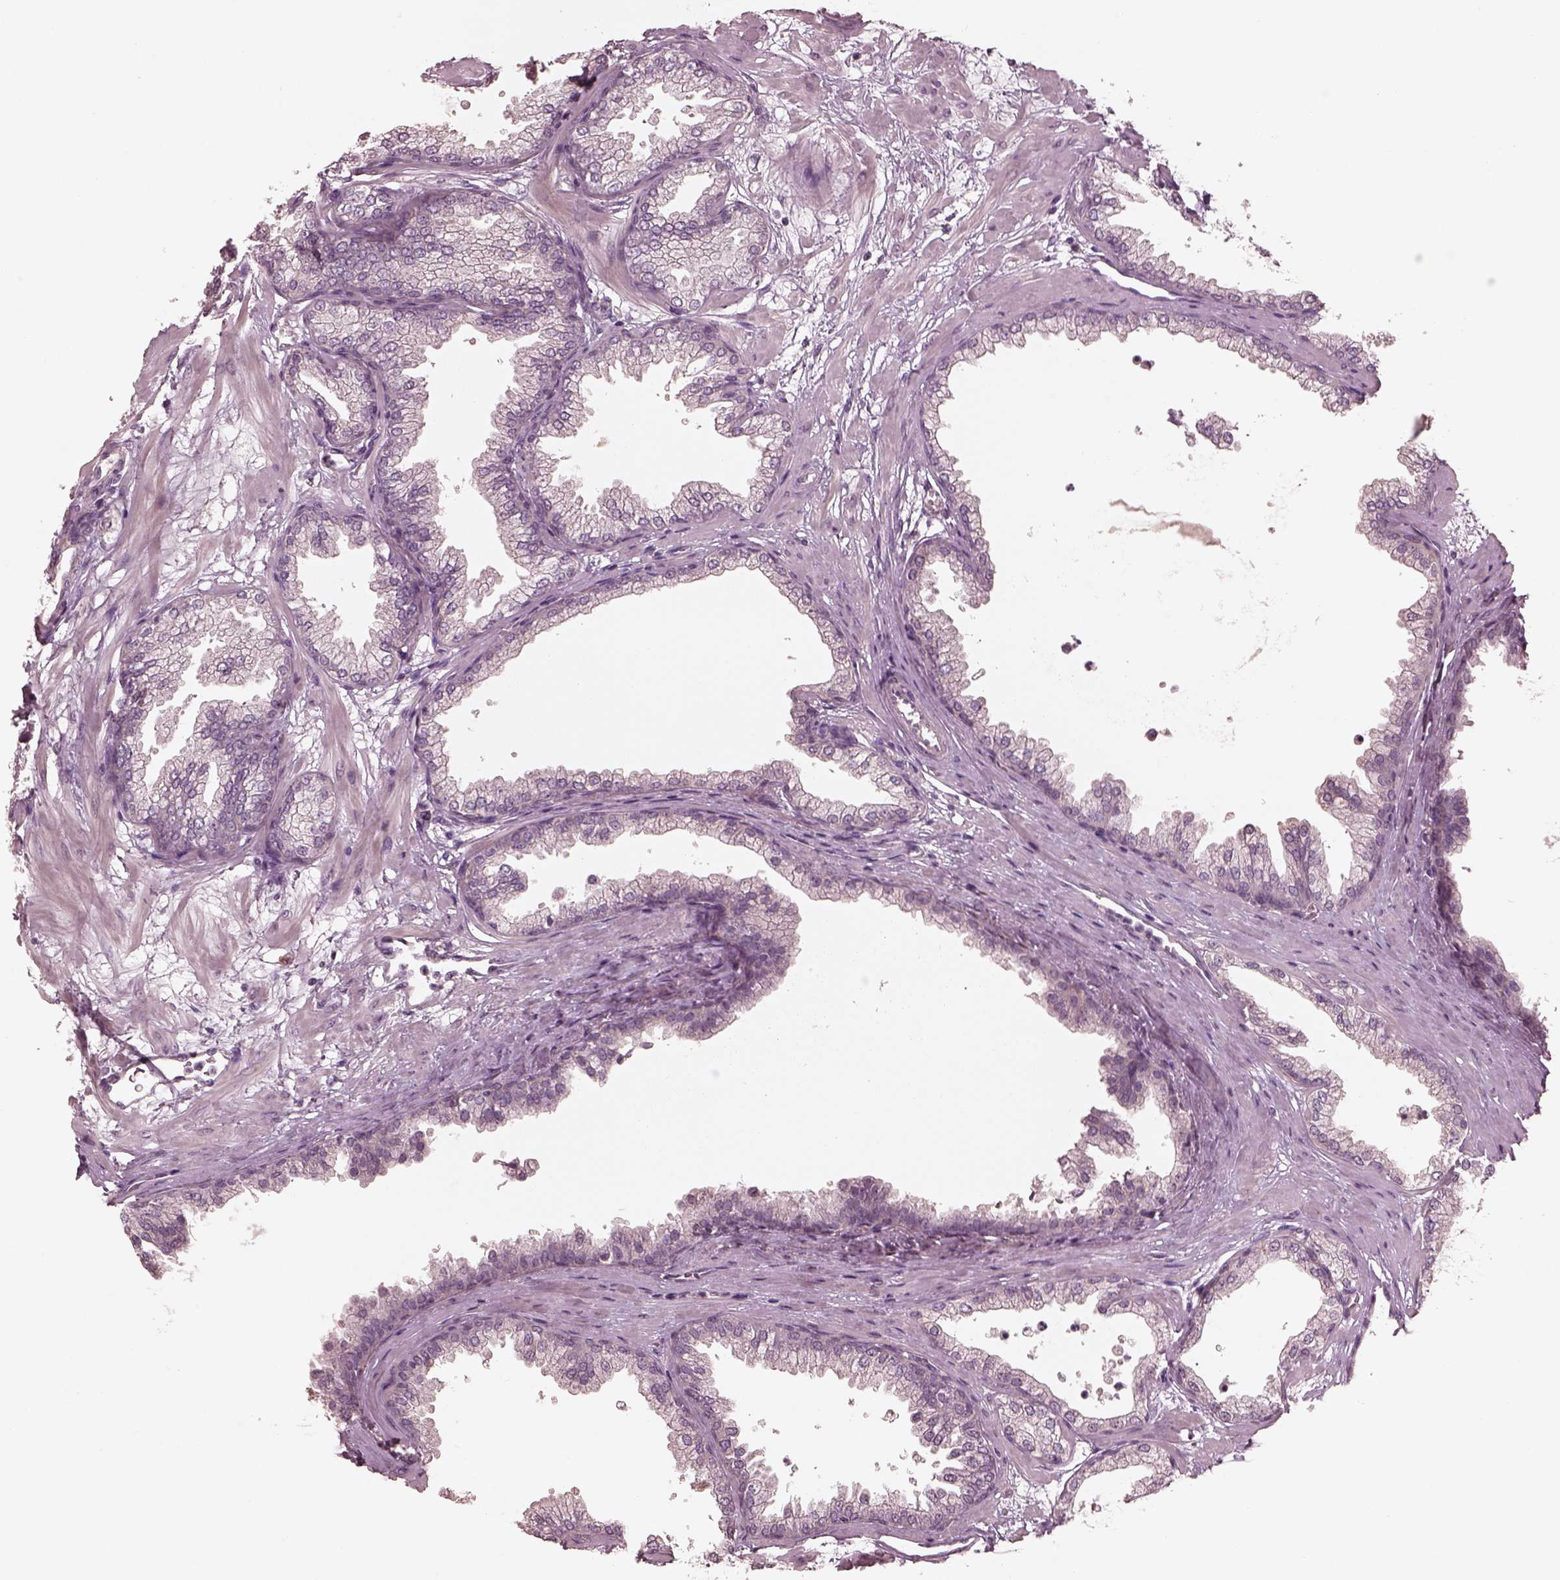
{"staining": {"intensity": "negative", "quantity": "none", "location": "none"}, "tissue": "prostate", "cell_type": "Glandular cells", "image_type": "normal", "snomed": [{"axis": "morphology", "description": "Normal tissue, NOS"}, {"axis": "topography", "description": "Prostate"}], "caption": "An immunohistochemistry image of normal prostate is shown. There is no staining in glandular cells of prostate.", "gene": "VWA5B1", "patient": {"sex": "male", "age": 37}}